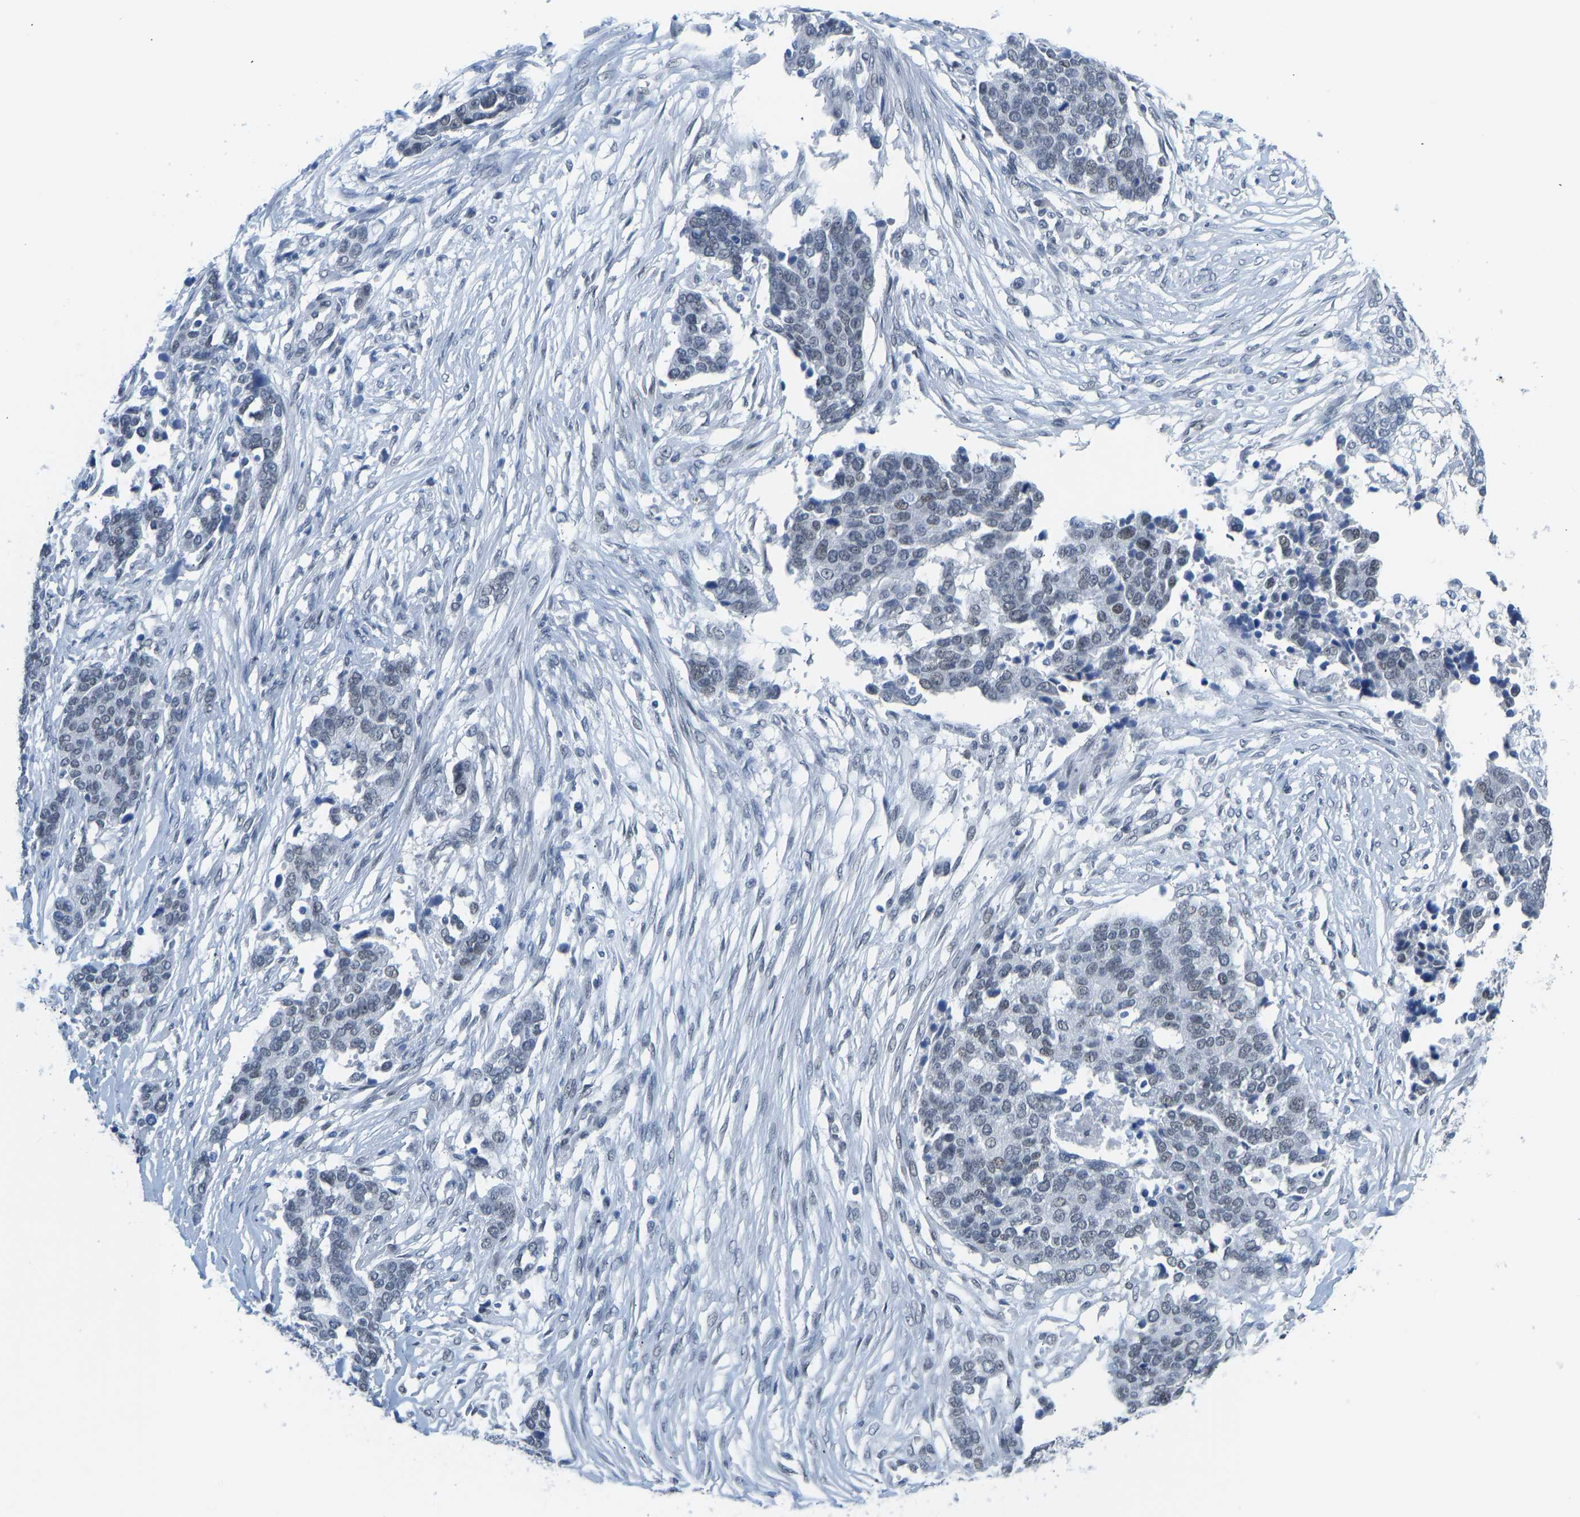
{"staining": {"intensity": "negative", "quantity": "none", "location": "none"}, "tissue": "ovarian cancer", "cell_type": "Tumor cells", "image_type": "cancer", "snomed": [{"axis": "morphology", "description": "Cystadenocarcinoma, serous, NOS"}, {"axis": "topography", "description": "Ovary"}], "caption": "Immunohistochemistry histopathology image of neoplastic tissue: ovarian serous cystadenocarcinoma stained with DAB (3,3'-diaminobenzidine) exhibits no significant protein staining in tumor cells.", "gene": "TXNDC2", "patient": {"sex": "female", "age": 44}}